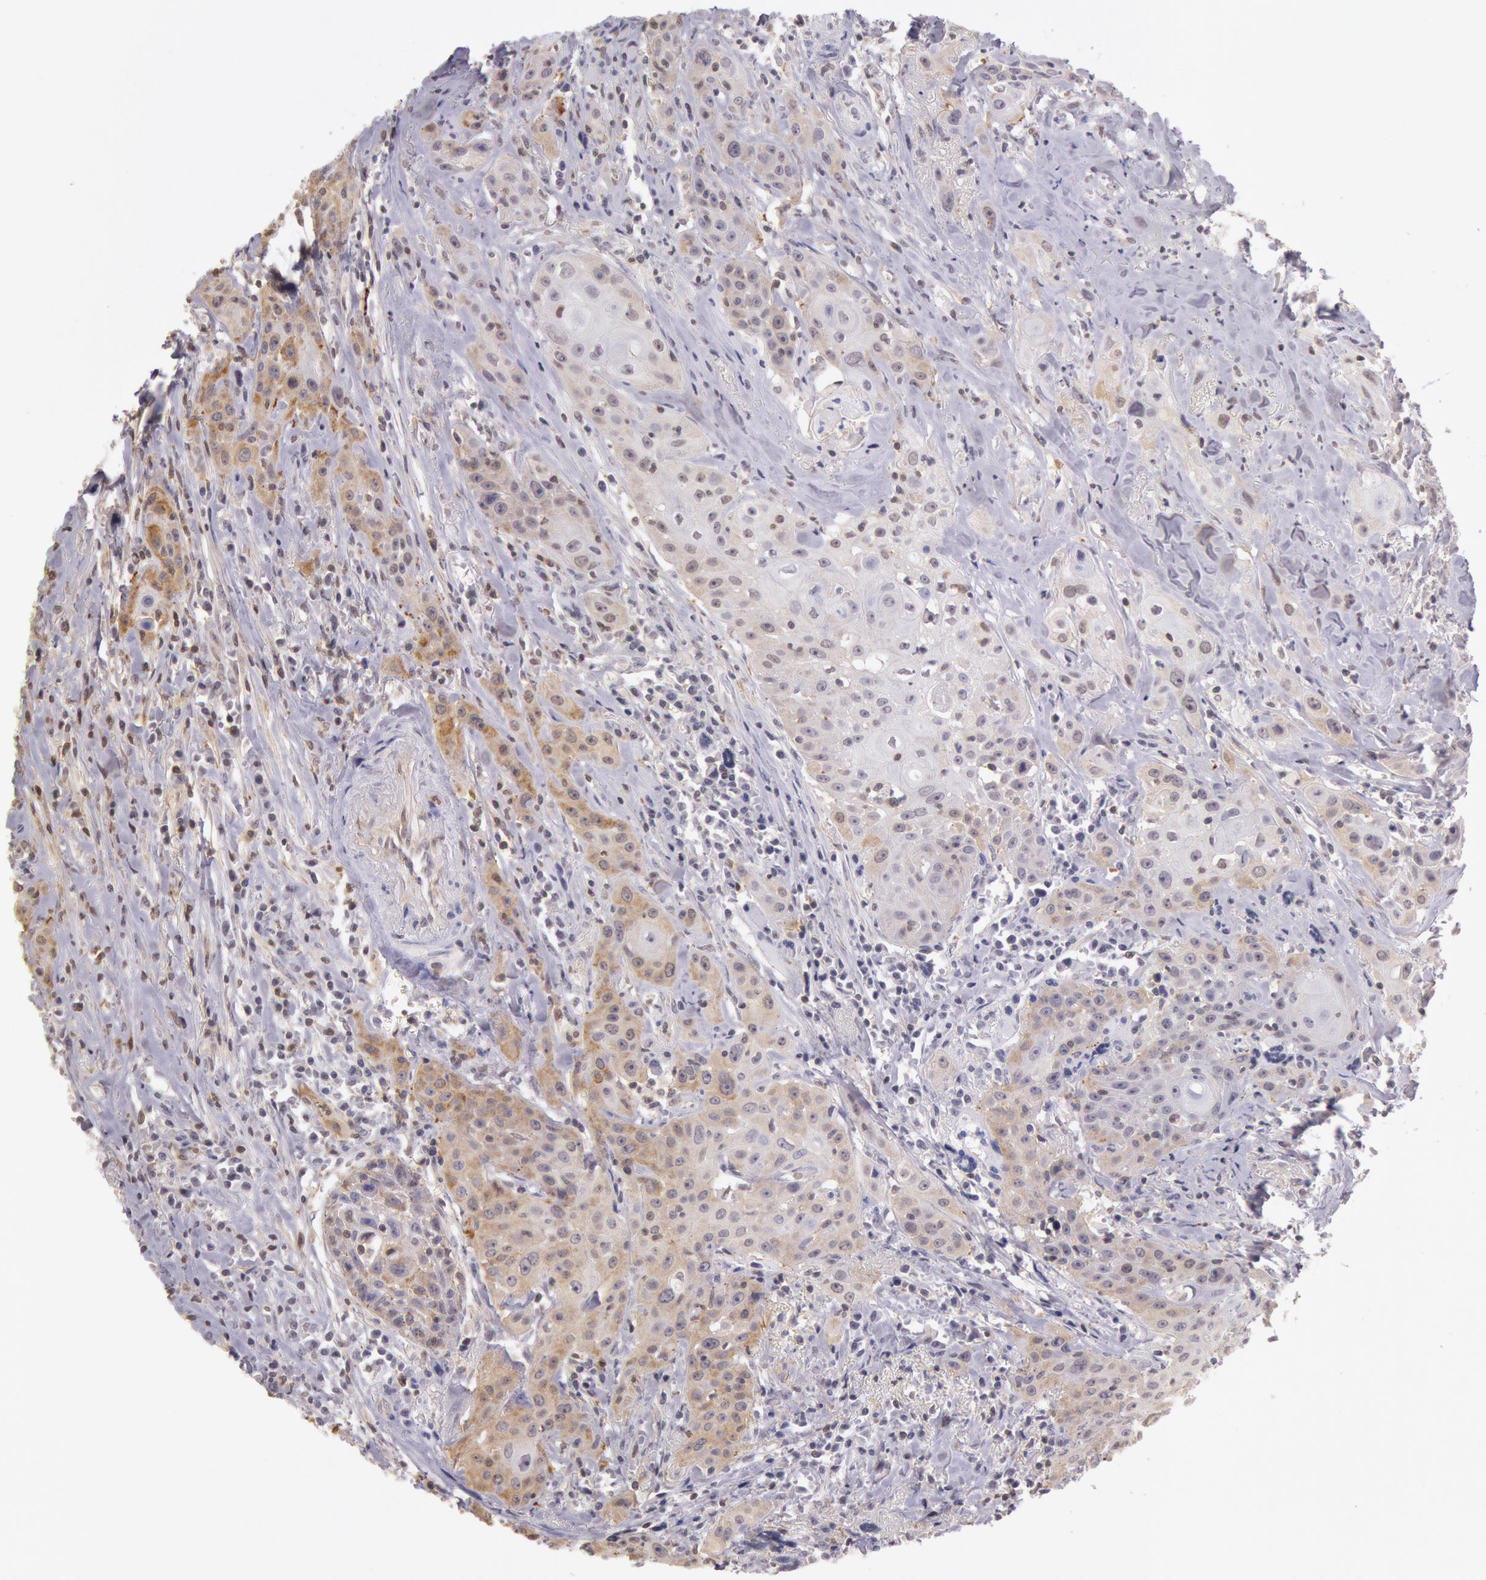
{"staining": {"intensity": "moderate", "quantity": "25%-75%", "location": "cytoplasmic/membranous"}, "tissue": "head and neck cancer", "cell_type": "Tumor cells", "image_type": "cancer", "snomed": [{"axis": "morphology", "description": "Squamous cell carcinoma, NOS"}, {"axis": "topography", "description": "Oral tissue"}, {"axis": "topography", "description": "Head-Neck"}], "caption": "Protein analysis of head and neck cancer tissue reveals moderate cytoplasmic/membranous expression in approximately 25%-75% of tumor cells.", "gene": "HIF1A", "patient": {"sex": "female", "age": 82}}